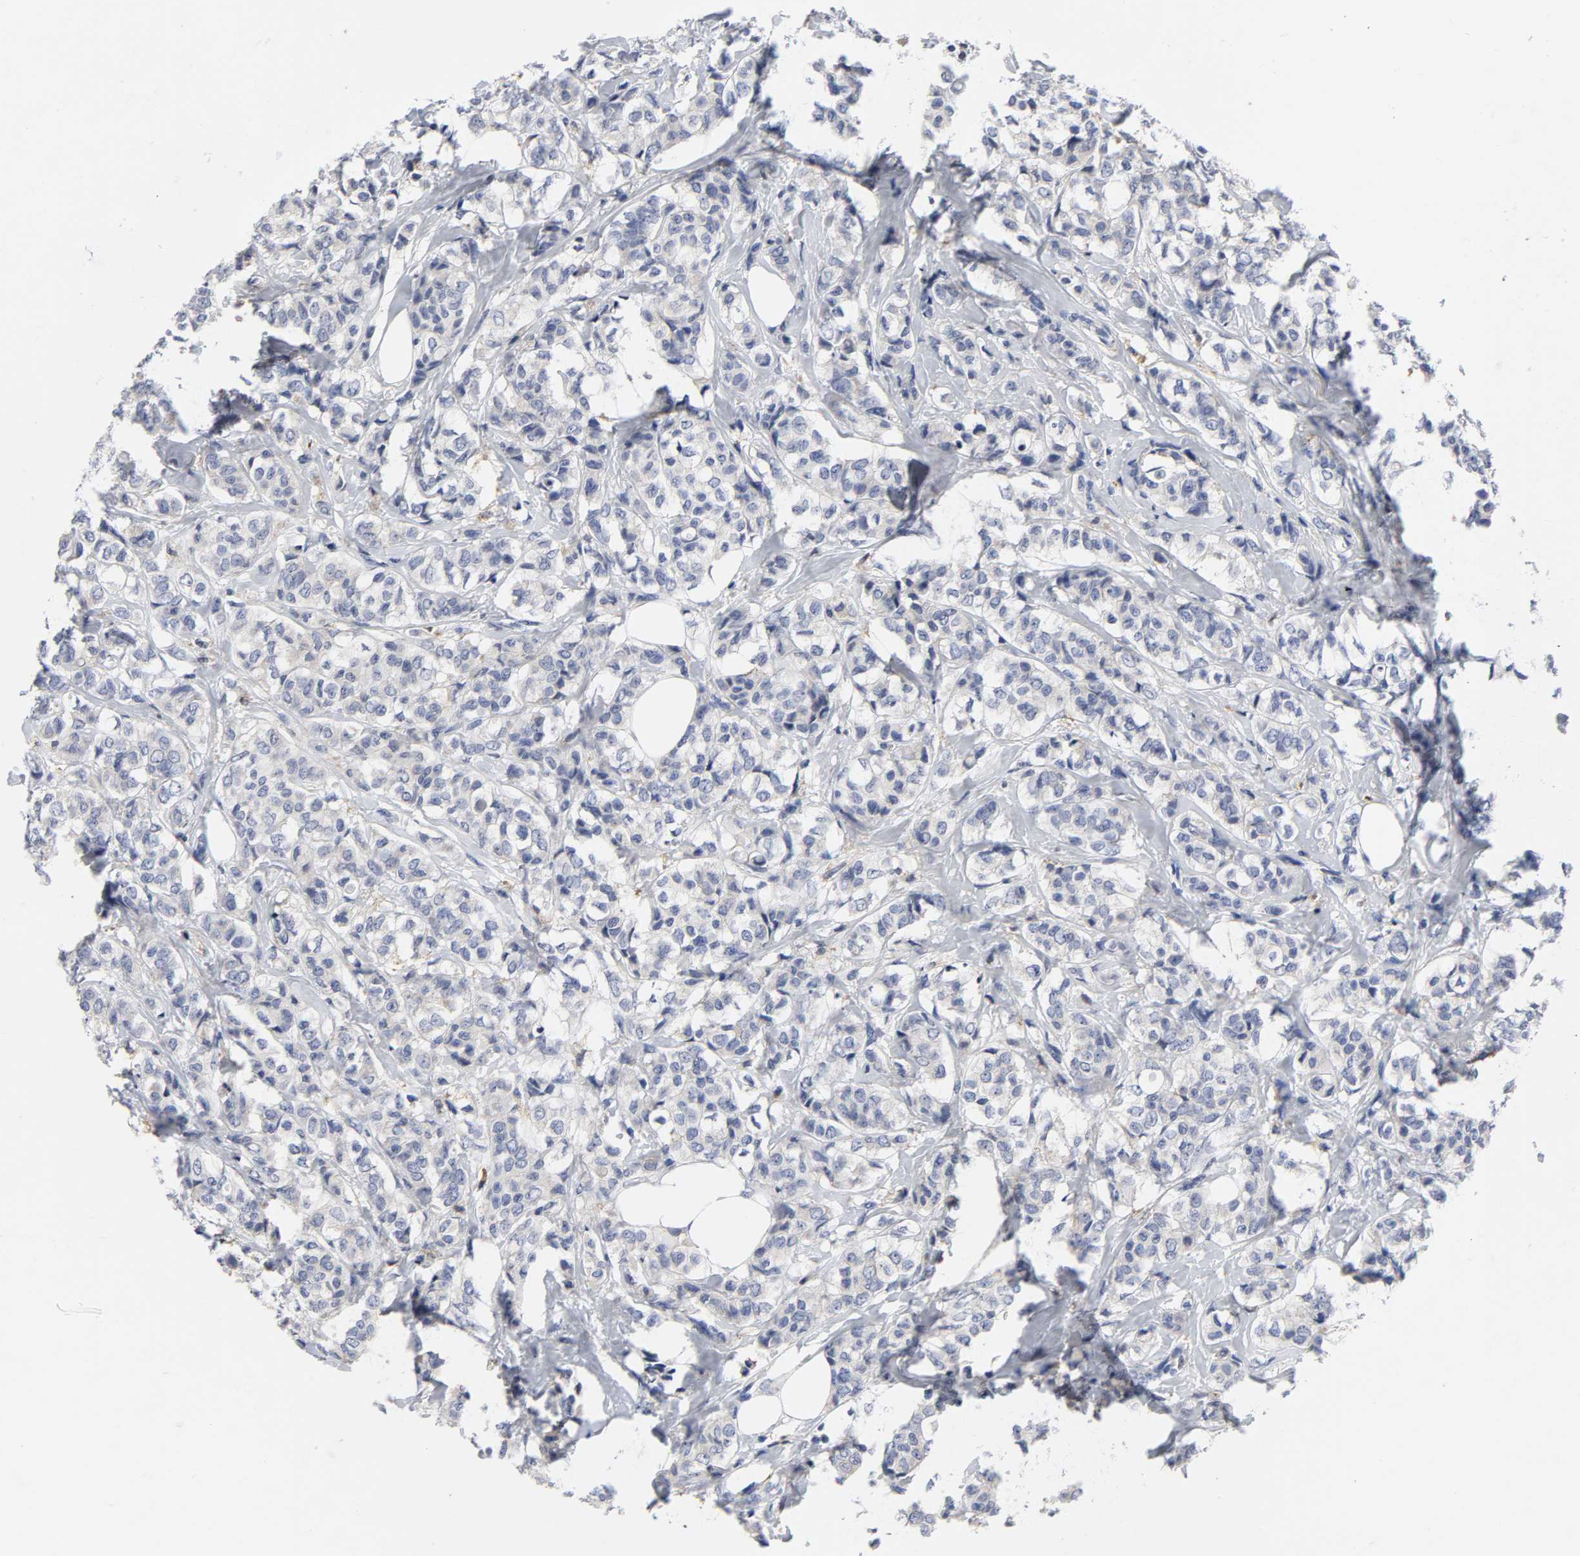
{"staining": {"intensity": "negative", "quantity": "none", "location": "none"}, "tissue": "breast cancer", "cell_type": "Tumor cells", "image_type": "cancer", "snomed": [{"axis": "morphology", "description": "Lobular carcinoma"}, {"axis": "topography", "description": "Breast"}], "caption": "The immunohistochemistry (IHC) photomicrograph has no significant expression in tumor cells of breast cancer (lobular carcinoma) tissue.", "gene": "HCK", "patient": {"sex": "female", "age": 60}}